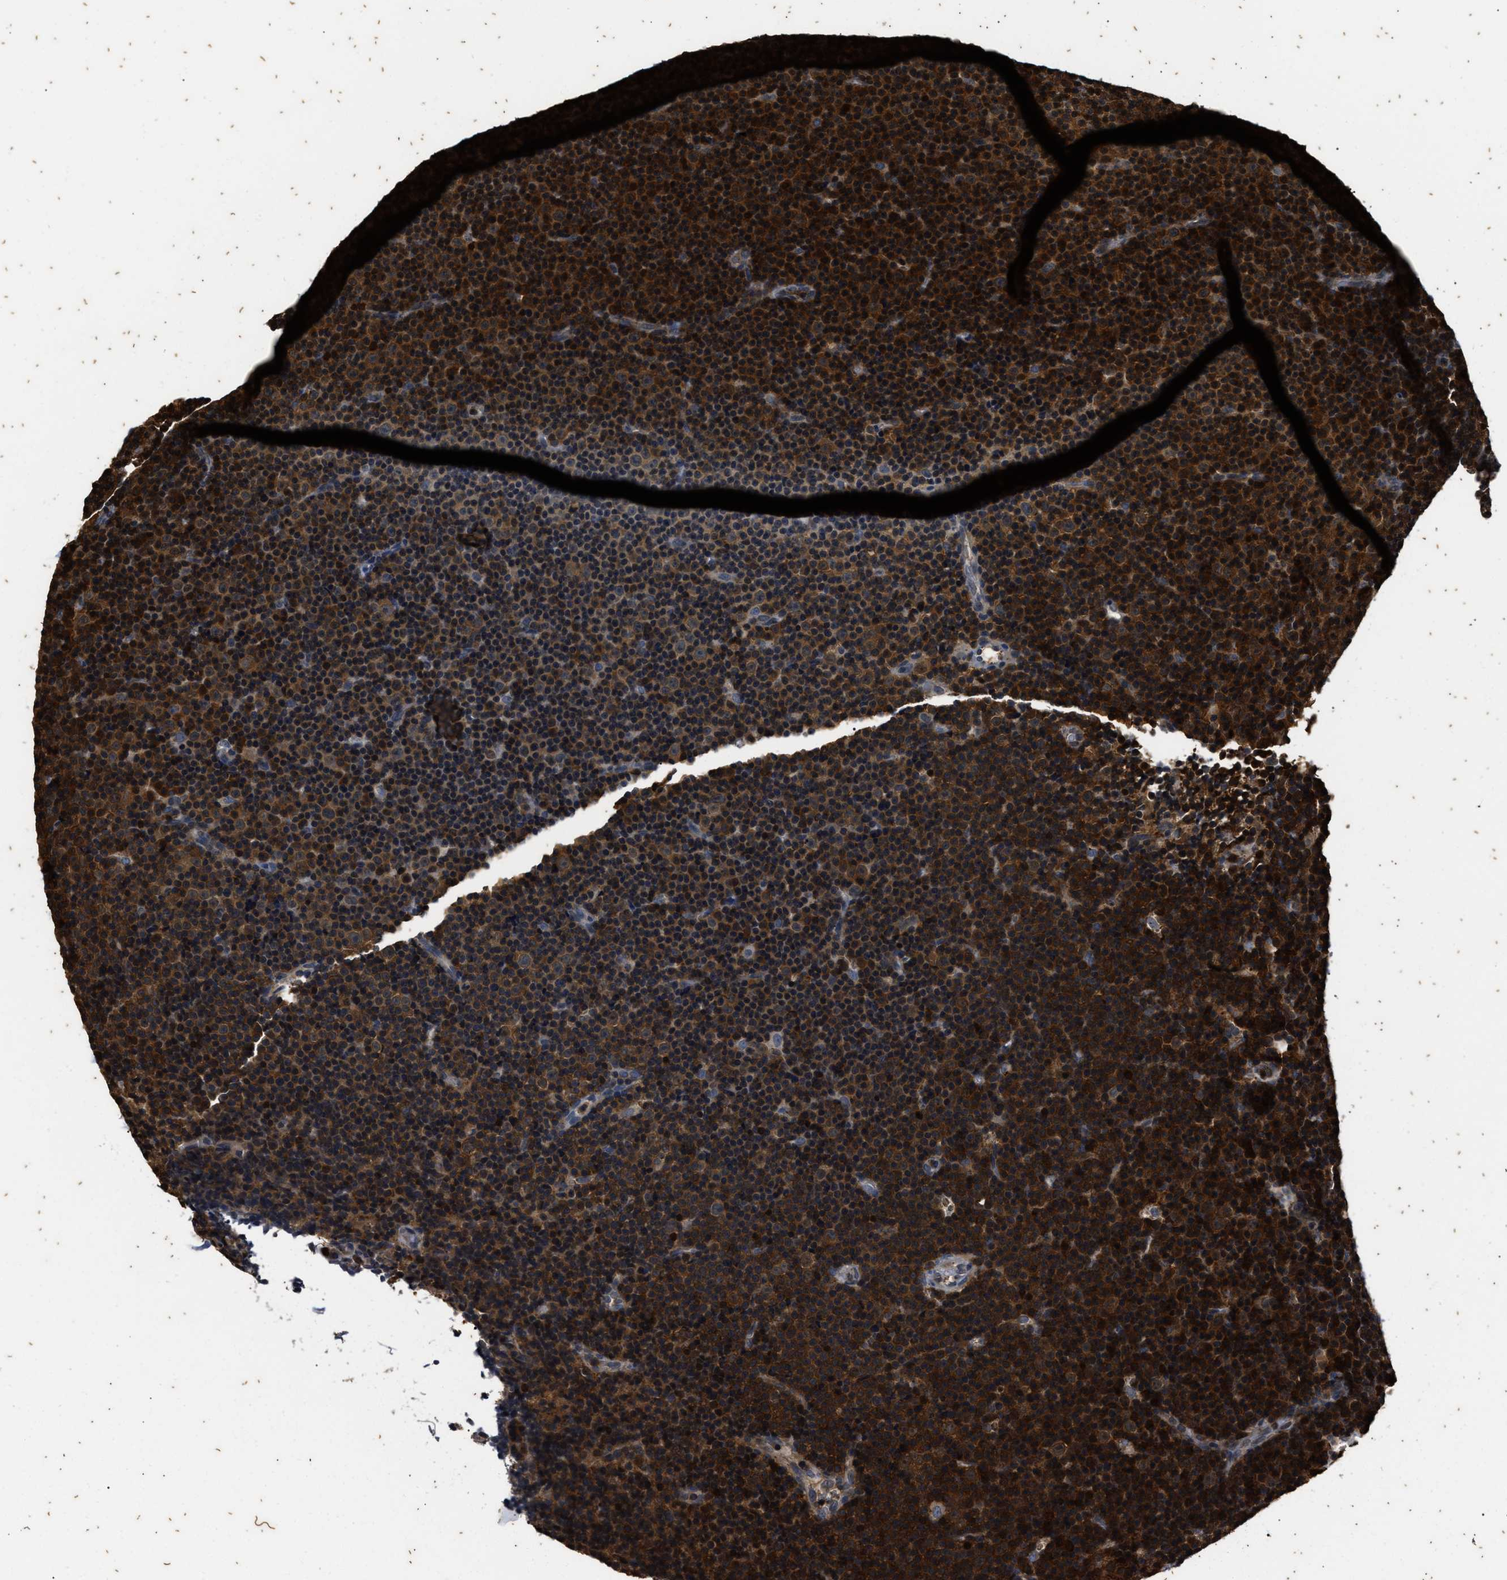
{"staining": {"intensity": "strong", "quantity": ">75%", "location": "cytoplasmic/membranous"}, "tissue": "lymphoma", "cell_type": "Tumor cells", "image_type": "cancer", "snomed": [{"axis": "morphology", "description": "Malignant lymphoma, non-Hodgkin's type, Low grade"}, {"axis": "topography", "description": "Lymph node"}], "caption": "Malignant lymphoma, non-Hodgkin's type (low-grade) was stained to show a protein in brown. There is high levels of strong cytoplasmic/membranous positivity in approximately >75% of tumor cells. The staining was performed using DAB to visualize the protein expression in brown, while the nuclei were stained in blue with hematoxylin (Magnification: 20x).", "gene": "PTPN7", "patient": {"sex": "female", "age": 67}}